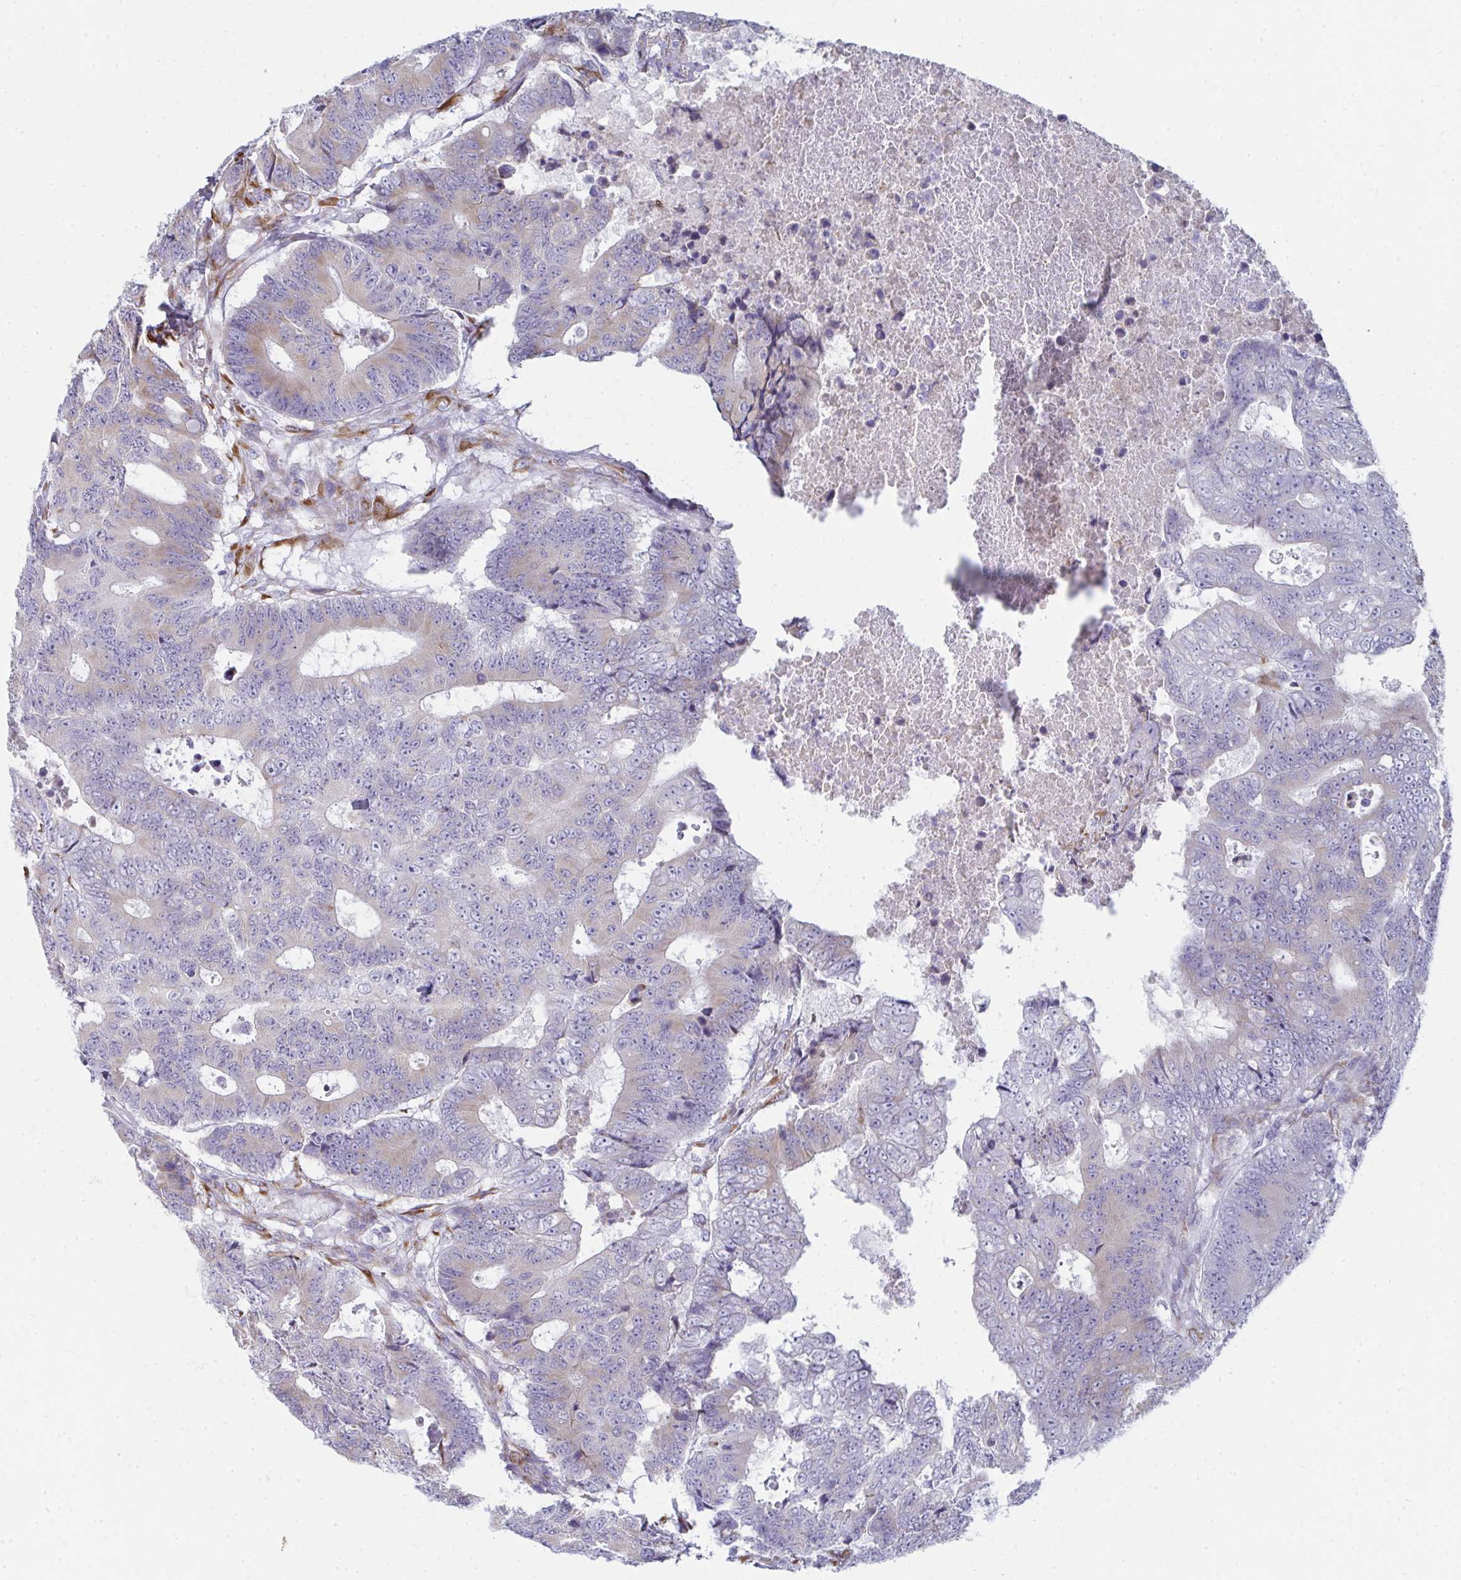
{"staining": {"intensity": "weak", "quantity": "25%-75%", "location": "cytoplasmic/membranous"}, "tissue": "colorectal cancer", "cell_type": "Tumor cells", "image_type": "cancer", "snomed": [{"axis": "morphology", "description": "Adenocarcinoma, NOS"}, {"axis": "topography", "description": "Colon"}], "caption": "Immunohistochemical staining of human colorectal adenocarcinoma displays low levels of weak cytoplasmic/membranous staining in about 25%-75% of tumor cells.", "gene": "SHROOM1", "patient": {"sex": "female", "age": 48}}